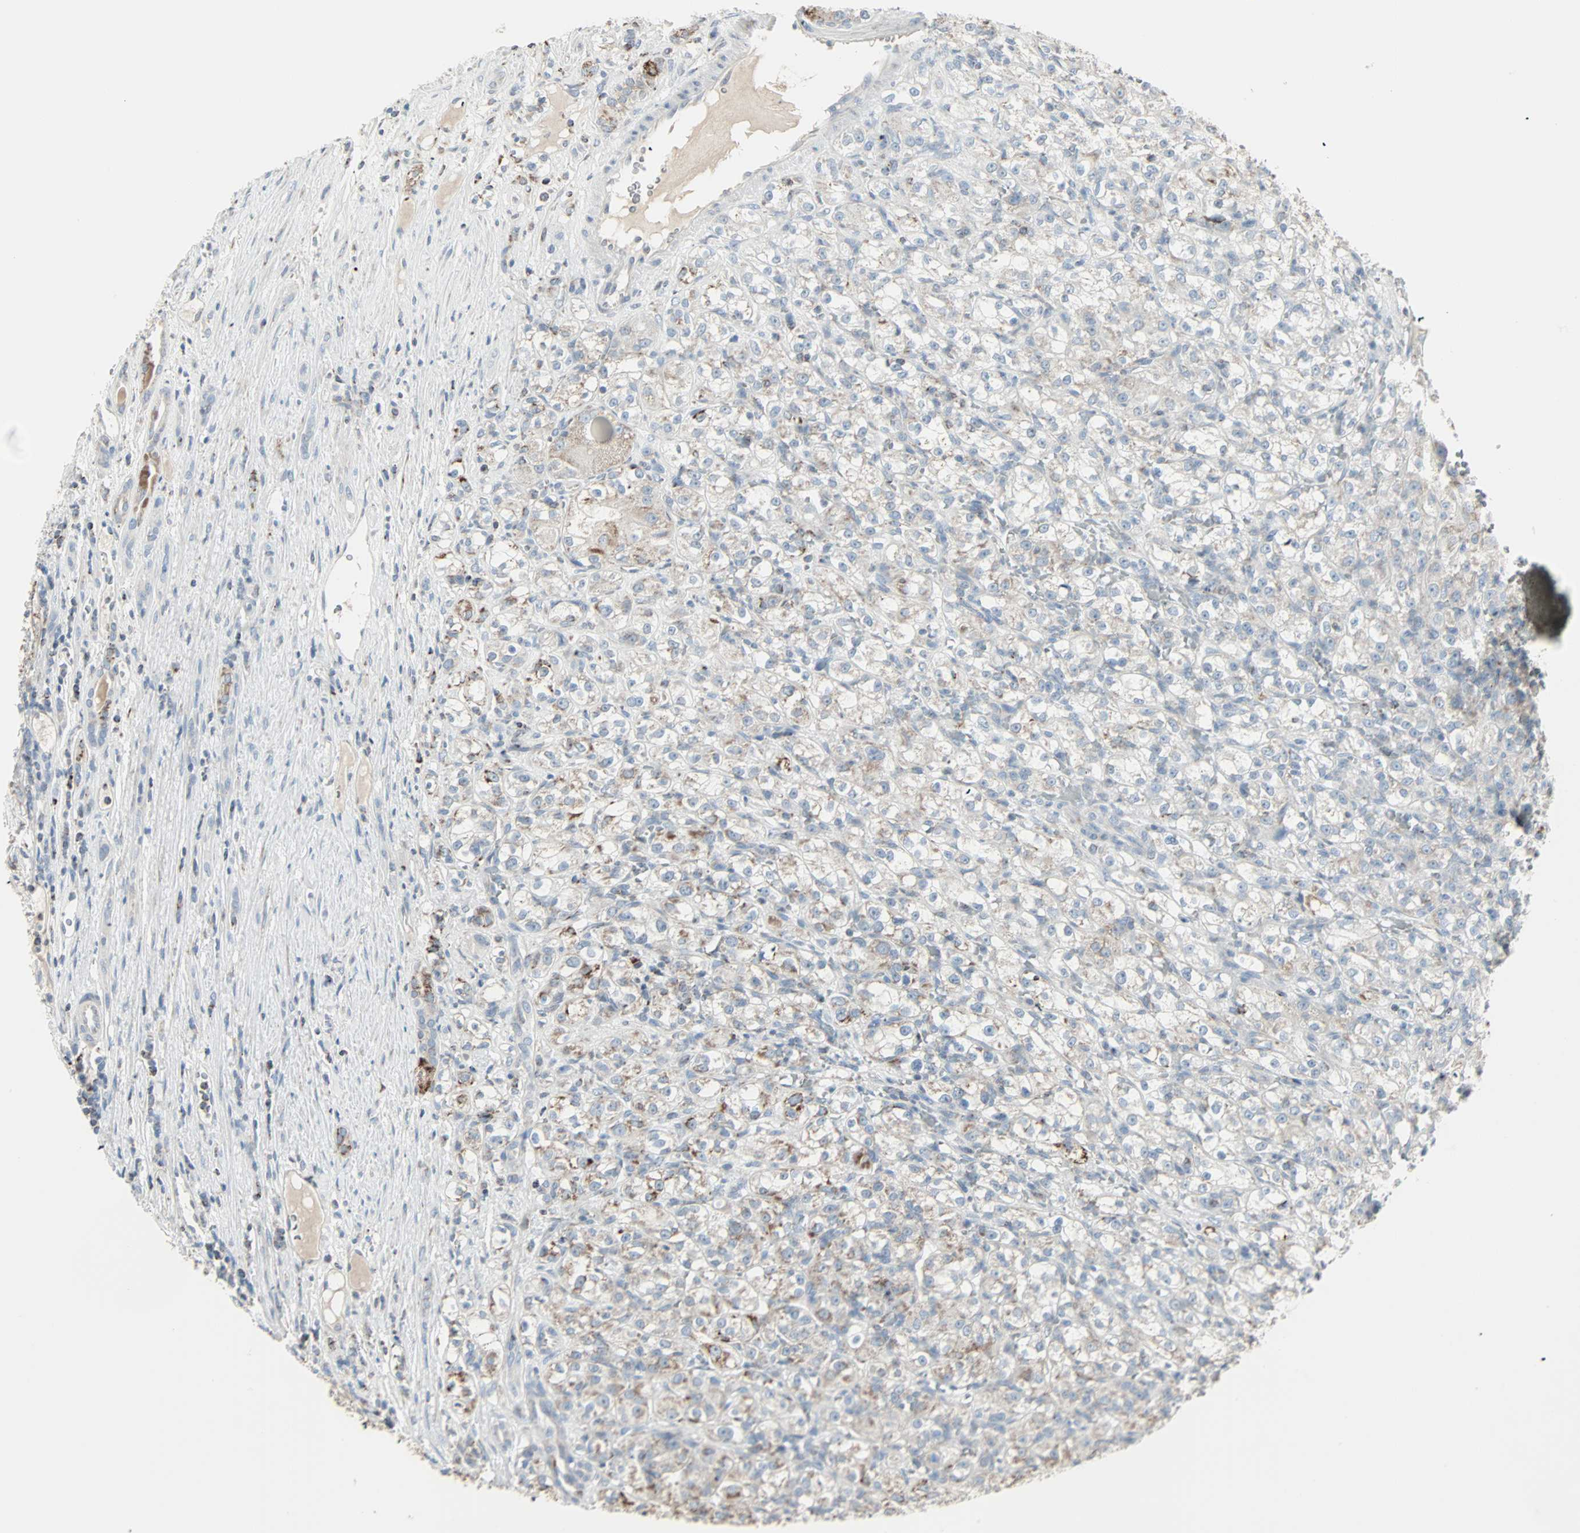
{"staining": {"intensity": "weak", "quantity": "<25%", "location": "cytoplasmic/membranous"}, "tissue": "renal cancer", "cell_type": "Tumor cells", "image_type": "cancer", "snomed": [{"axis": "morphology", "description": "Normal tissue, NOS"}, {"axis": "morphology", "description": "Adenocarcinoma, NOS"}, {"axis": "topography", "description": "Kidney"}], "caption": "The histopathology image displays no significant positivity in tumor cells of renal cancer (adenocarcinoma).", "gene": "IDH2", "patient": {"sex": "male", "age": 61}}